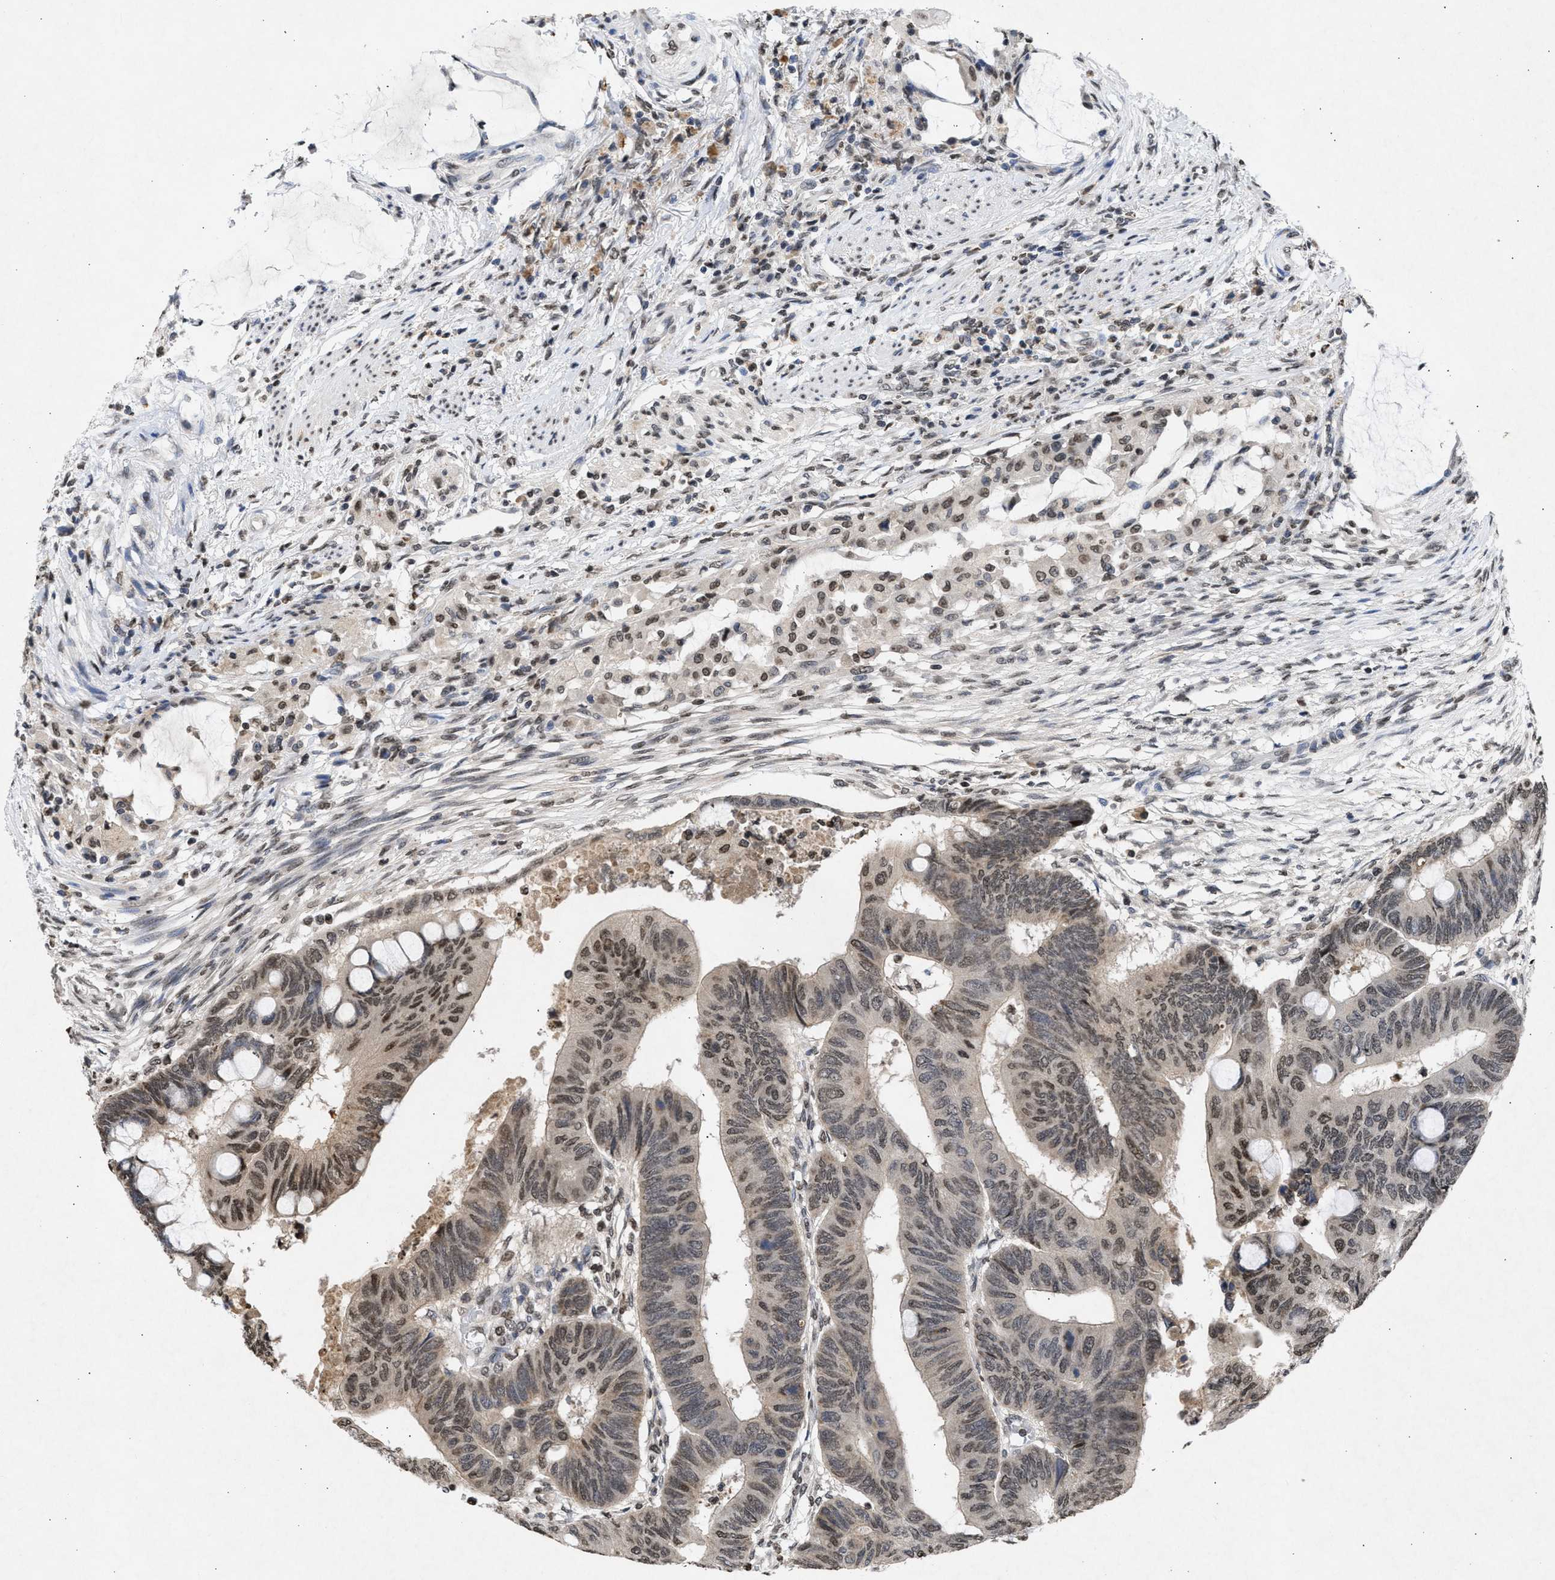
{"staining": {"intensity": "moderate", "quantity": "25%-75%", "location": "nuclear"}, "tissue": "colorectal cancer", "cell_type": "Tumor cells", "image_type": "cancer", "snomed": [{"axis": "morphology", "description": "Normal tissue, NOS"}, {"axis": "morphology", "description": "Adenocarcinoma, NOS"}, {"axis": "topography", "description": "Rectum"}, {"axis": "topography", "description": "Peripheral nerve tissue"}], "caption": "Adenocarcinoma (colorectal) was stained to show a protein in brown. There is medium levels of moderate nuclear staining in about 25%-75% of tumor cells.", "gene": "NUP35", "patient": {"sex": "male", "age": 92}}